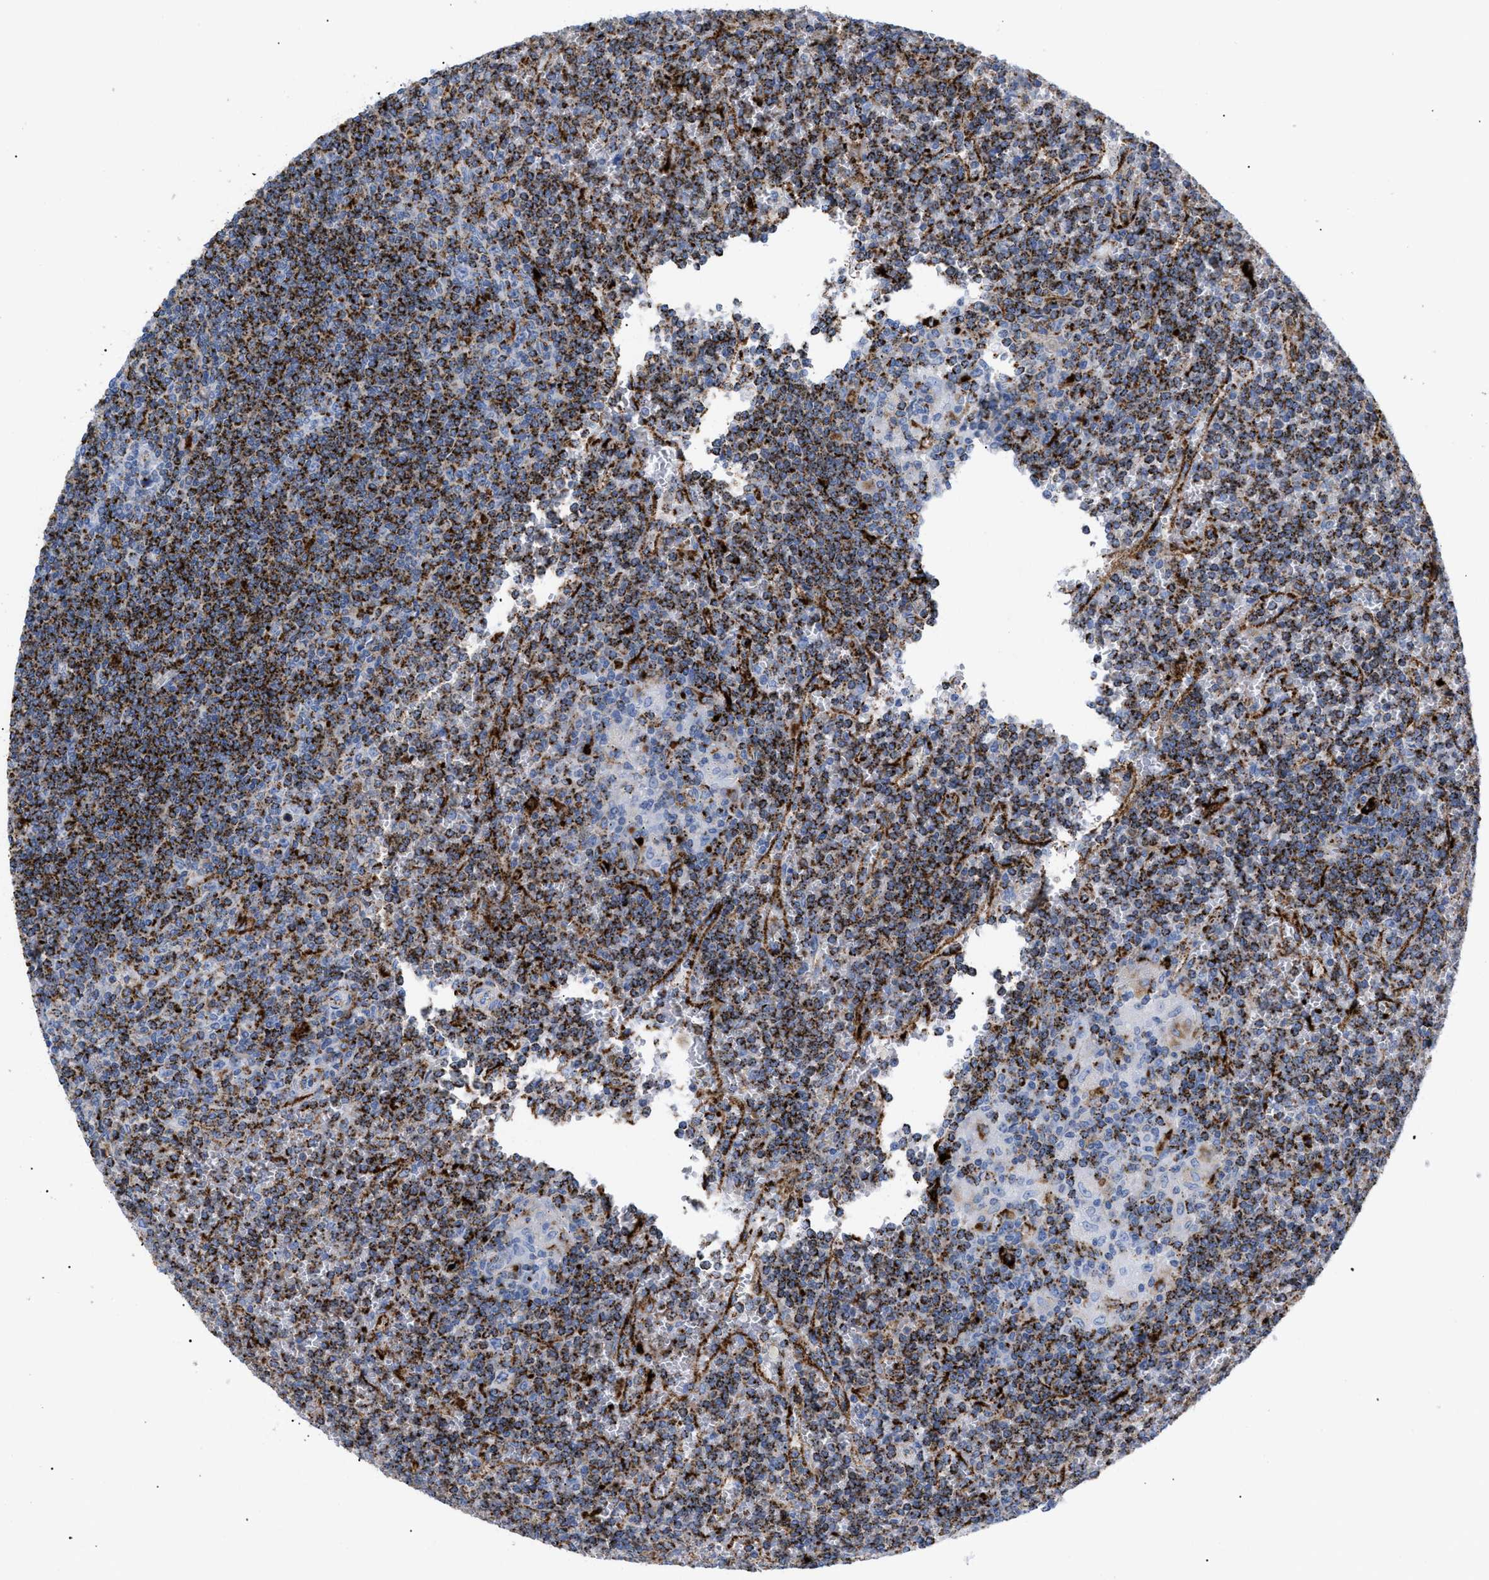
{"staining": {"intensity": "strong", "quantity": ">75%", "location": "cytoplasmic/membranous"}, "tissue": "lymphoma", "cell_type": "Tumor cells", "image_type": "cancer", "snomed": [{"axis": "morphology", "description": "Malignant lymphoma, non-Hodgkin's type, Low grade"}, {"axis": "topography", "description": "Spleen"}], "caption": "Strong cytoplasmic/membranous staining is present in about >75% of tumor cells in malignant lymphoma, non-Hodgkin's type (low-grade).", "gene": "DRAM2", "patient": {"sex": "female", "age": 19}}